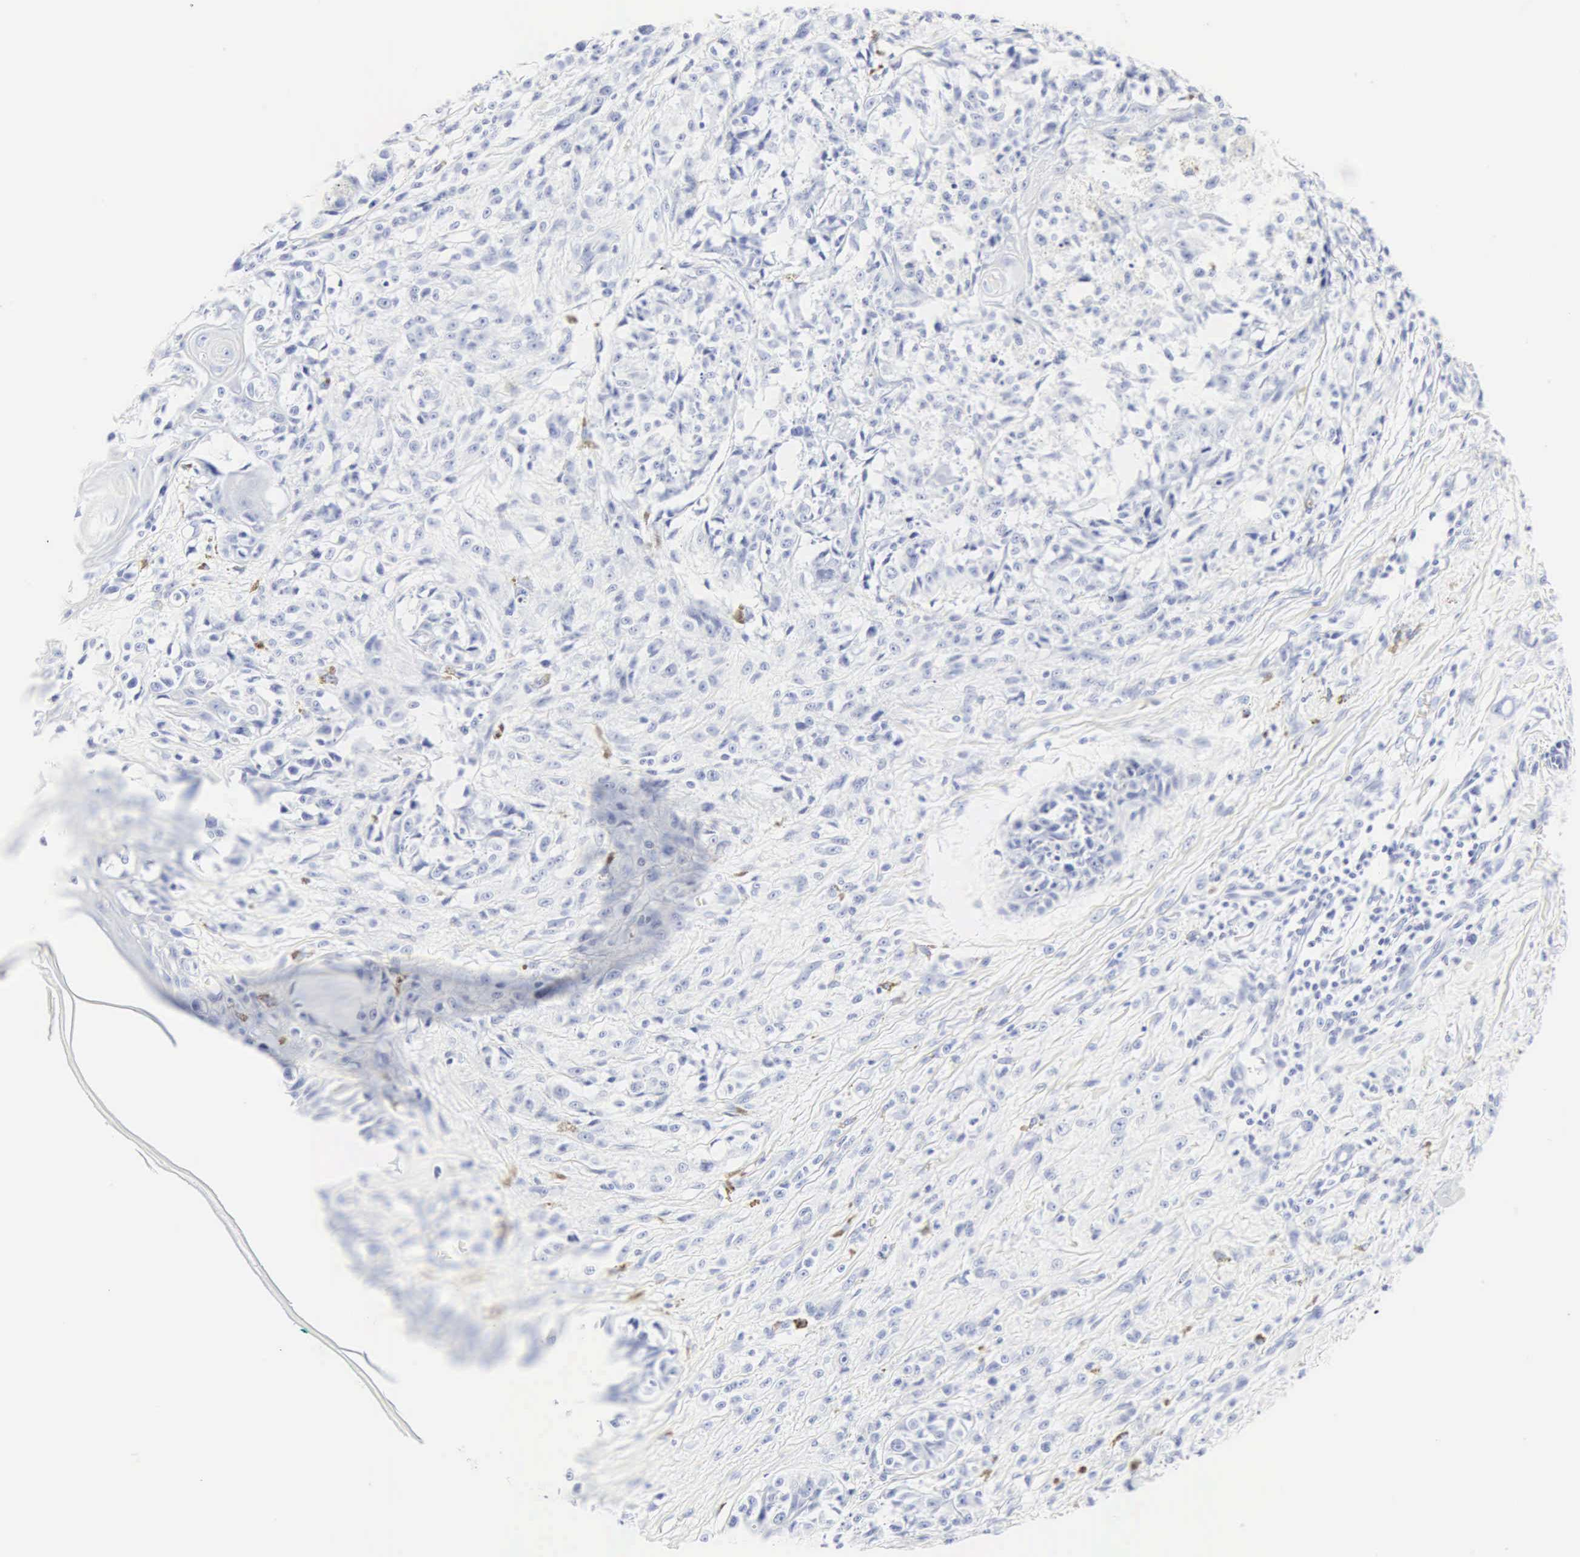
{"staining": {"intensity": "negative", "quantity": "none", "location": "none"}, "tissue": "melanoma", "cell_type": "Tumor cells", "image_type": "cancer", "snomed": [{"axis": "morphology", "description": "Malignant melanoma, NOS"}, {"axis": "topography", "description": "Skin"}], "caption": "Image shows no protein staining in tumor cells of melanoma tissue. The staining was performed using DAB to visualize the protein expression in brown, while the nuclei were stained in blue with hematoxylin (Magnification: 20x).", "gene": "CGB3", "patient": {"sex": "male", "age": 80}}